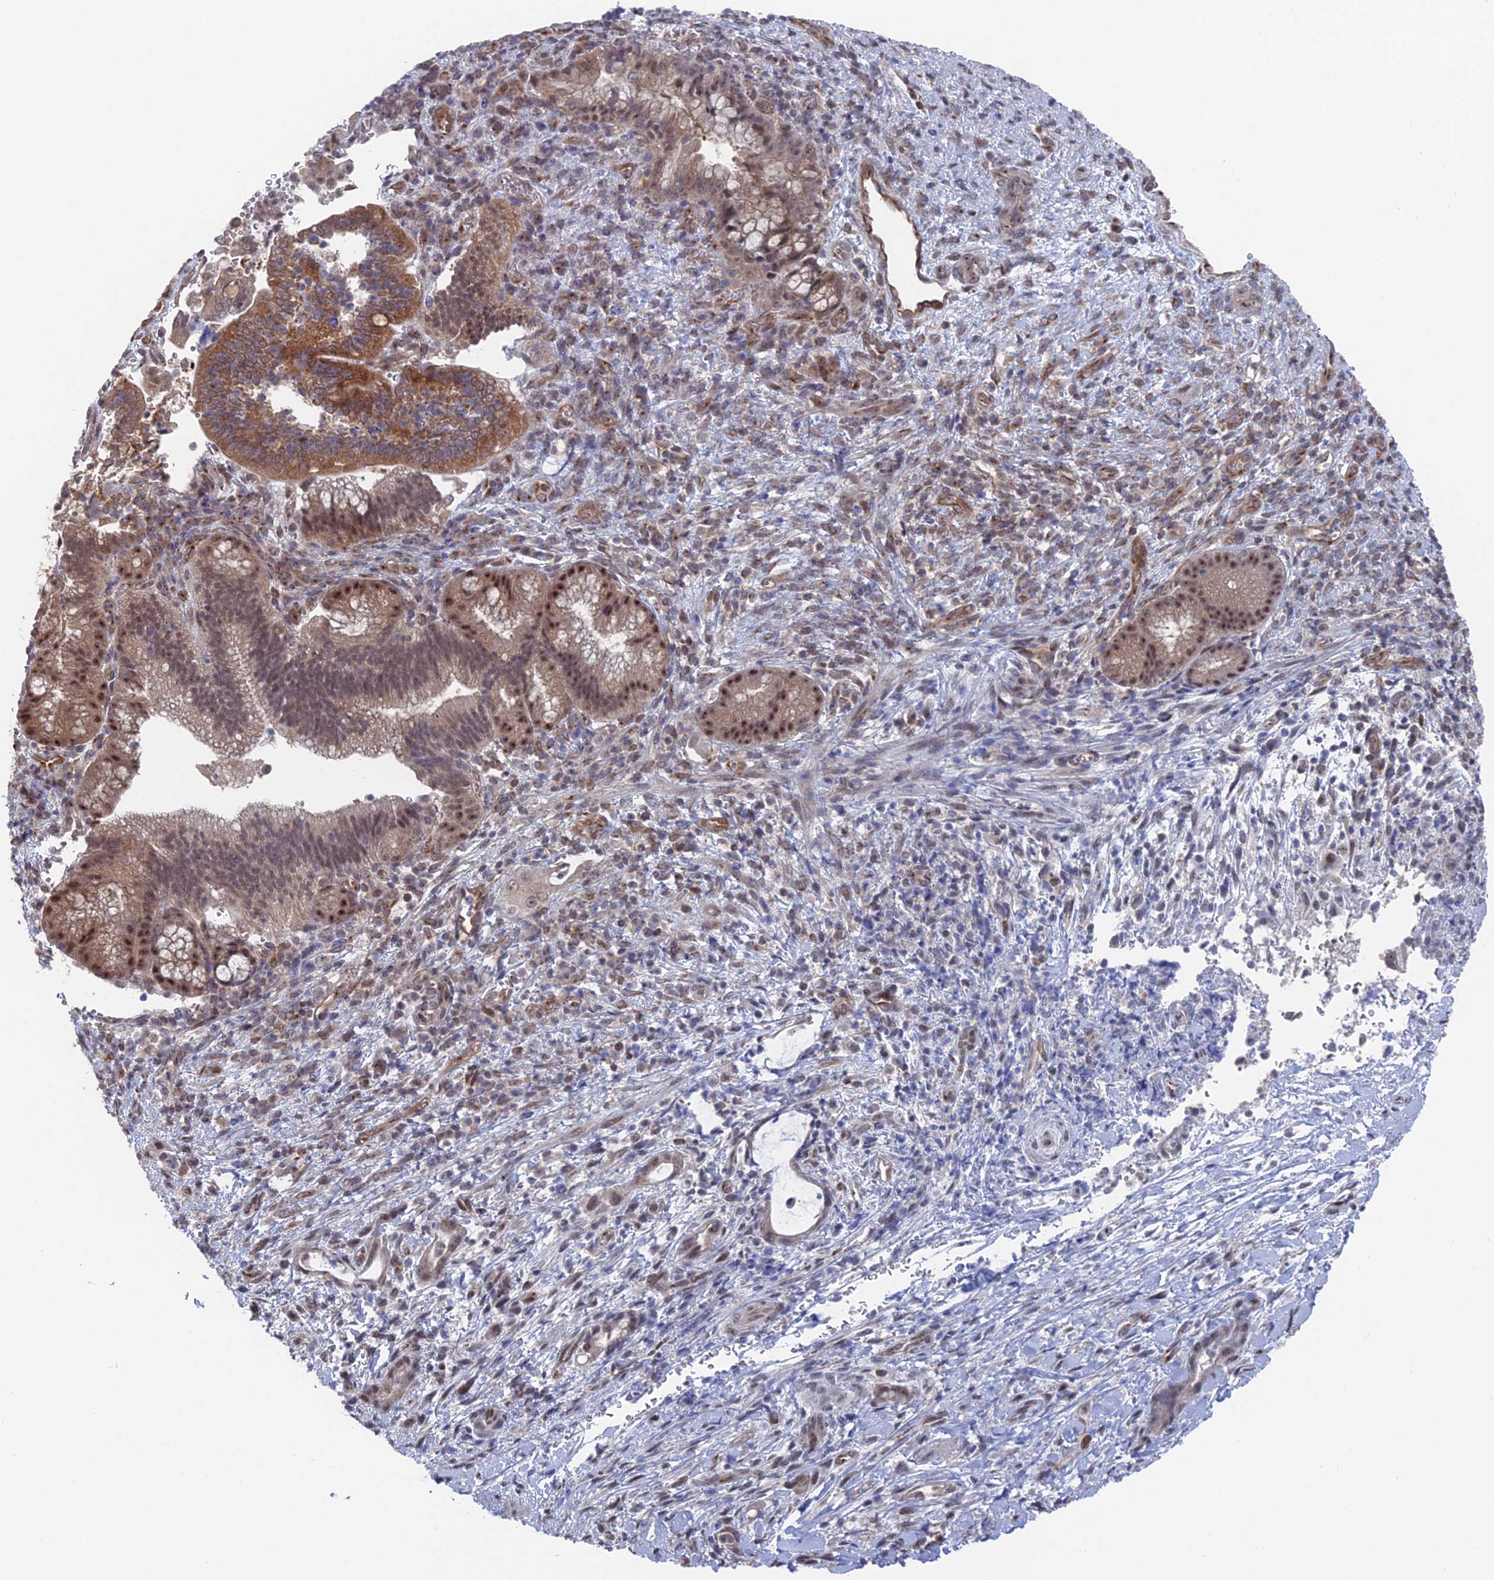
{"staining": {"intensity": "strong", "quantity": "25%-75%", "location": "cytoplasmic/membranous,nuclear"}, "tissue": "pancreatic cancer", "cell_type": "Tumor cells", "image_type": "cancer", "snomed": [{"axis": "morphology", "description": "Normal tissue, NOS"}, {"axis": "morphology", "description": "Adenocarcinoma, NOS"}, {"axis": "topography", "description": "Pancreas"}], "caption": "Immunohistochemical staining of human pancreatic cancer demonstrates strong cytoplasmic/membranous and nuclear protein expression in about 25%-75% of tumor cells.", "gene": "FHIP2A", "patient": {"sex": "female", "age": 55}}